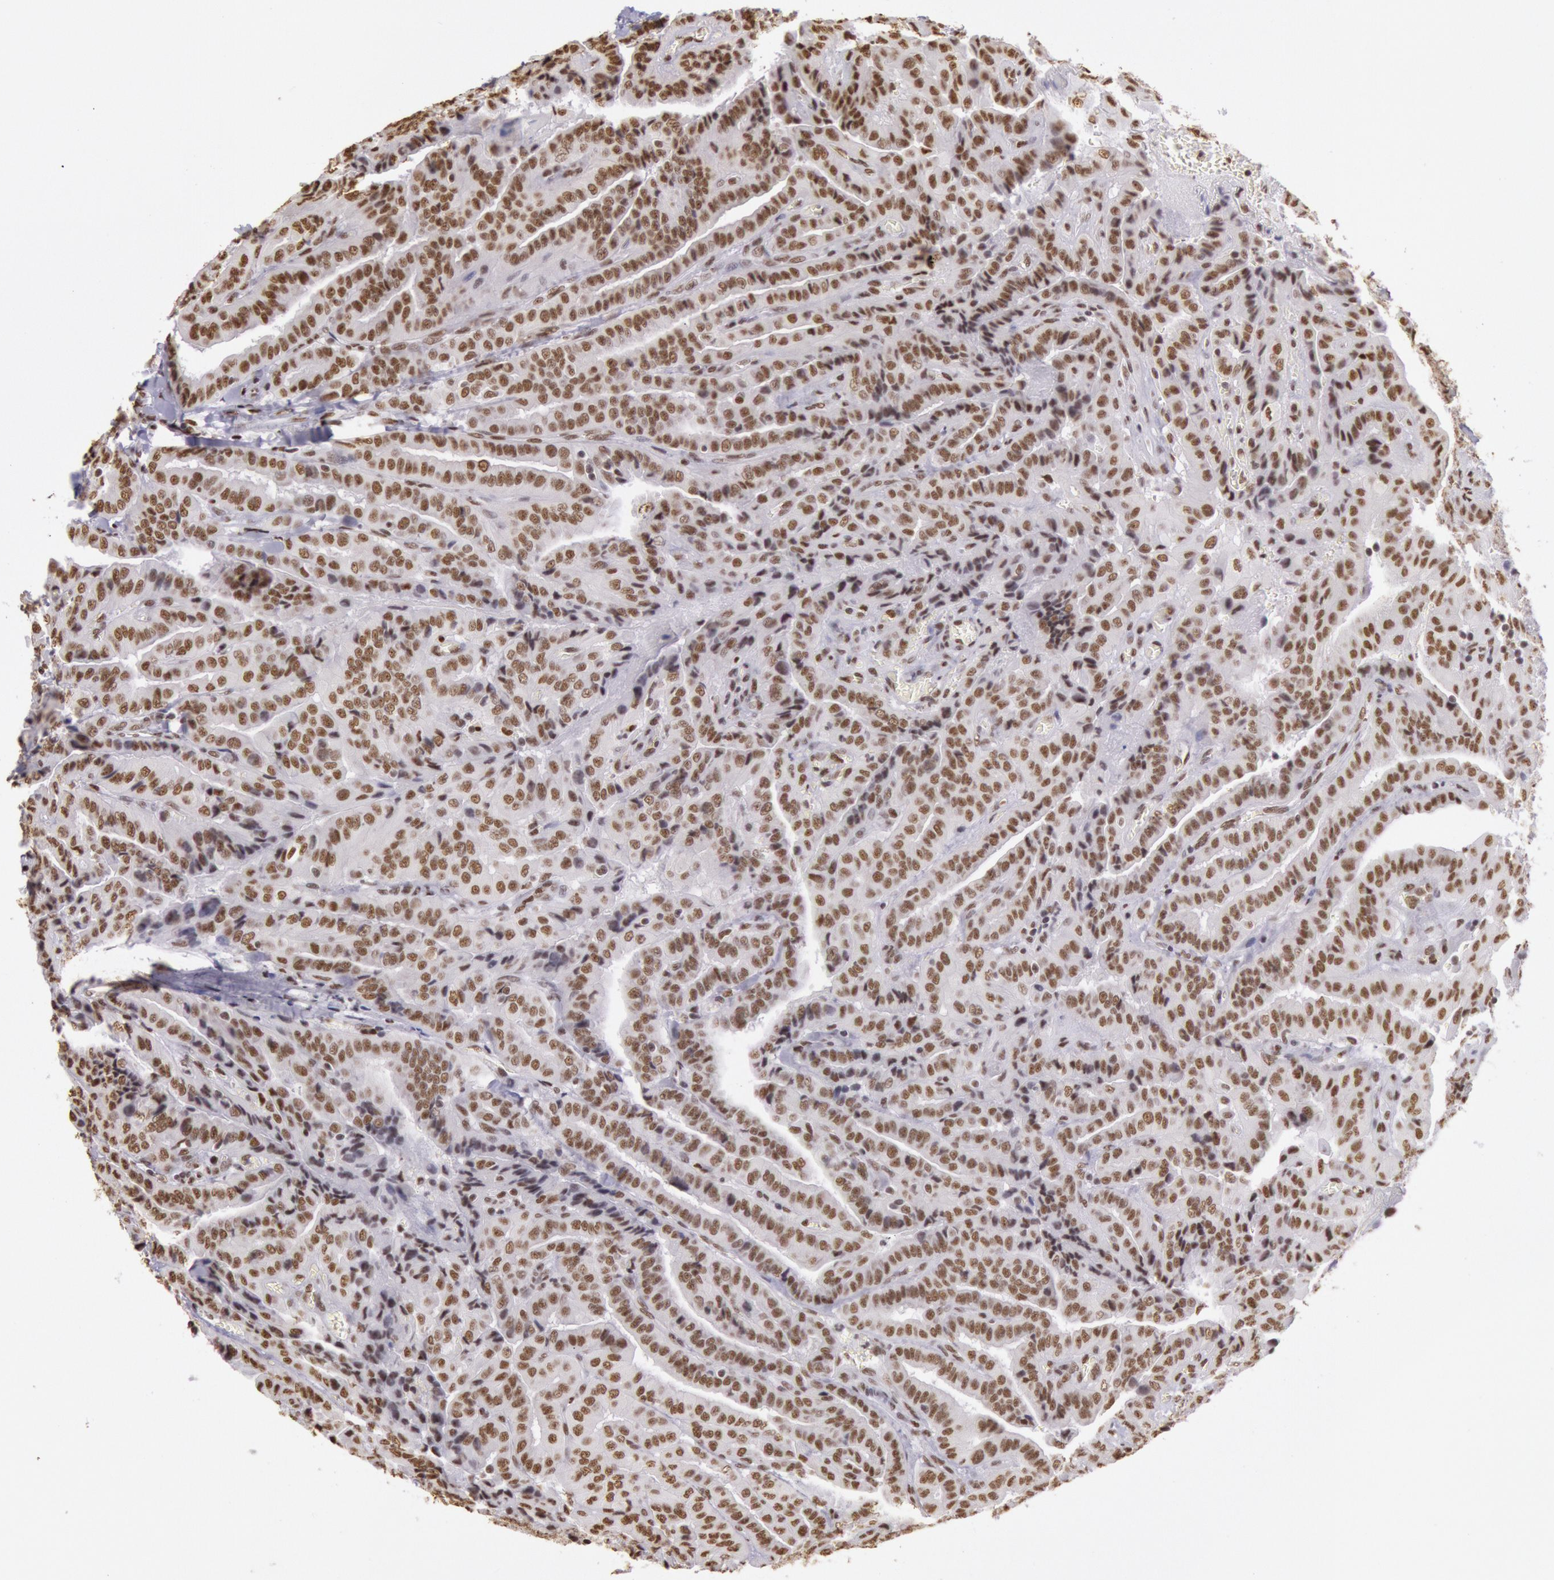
{"staining": {"intensity": "strong", "quantity": ">75%", "location": "nuclear"}, "tissue": "thyroid cancer", "cell_type": "Tumor cells", "image_type": "cancer", "snomed": [{"axis": "morphology", "description": "Papillary adenocarcinoma, NOS"}, {"axis": "topography", "description": "Thyroid gland"}], "caption": "Strong nuclear positivity for a protein is present in about >75% of tumor cells of papillary adenocarcinoma (thyroid) using immunohistochemistry (IHC).", "gene": "HNRNPH2", "patient": {"sex": "female", "age": 71}}